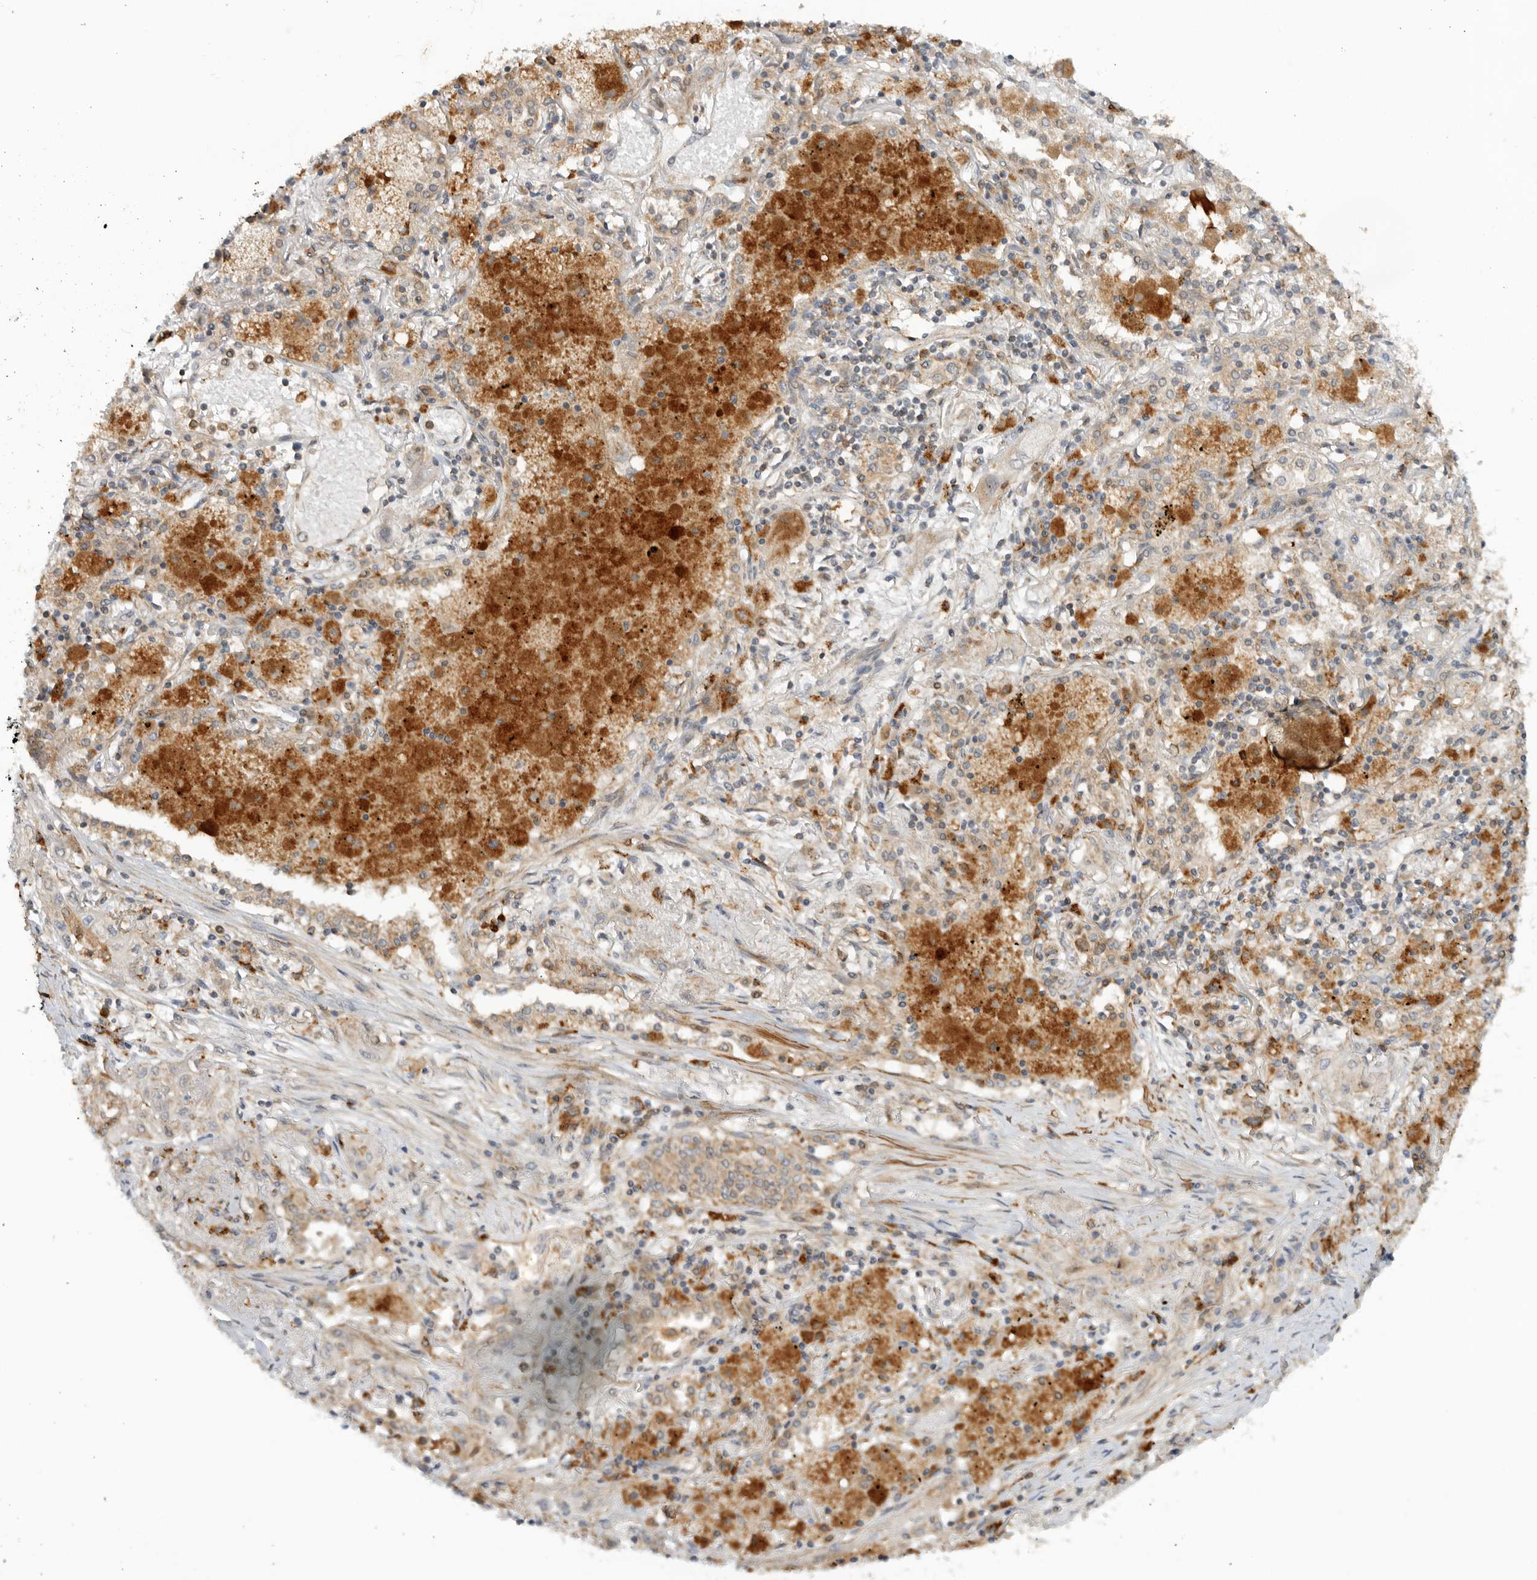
{"staining": {"intensity": "weak", "quantity": ">75%", "location": "cytoplasmic/membranous"}, "tissue": "lung cancer", "cell_type": "Tumor cells", "image_type": "cancer", "snomed": [{"axis": "morphology", "description": "Squamous cell carcinoma, NOS"}, {"axis": "topography", "description": "Lung"}], "caption": "High-magnification brightfield microscopy of lung squamous cell carcinoma stained with DAB (brown) and counterstained with hematoxylin (blue). tumor cells exhibit weak cytoplasmic/membranous positivity is identified in approximately>75% of cells. The staining was performed using DAB, with brown indicating positive protein expression. Nuclei are stained blue with hematoxylin.", "gene": "GNE", "patient": {"sex": "female", "age": 47}}